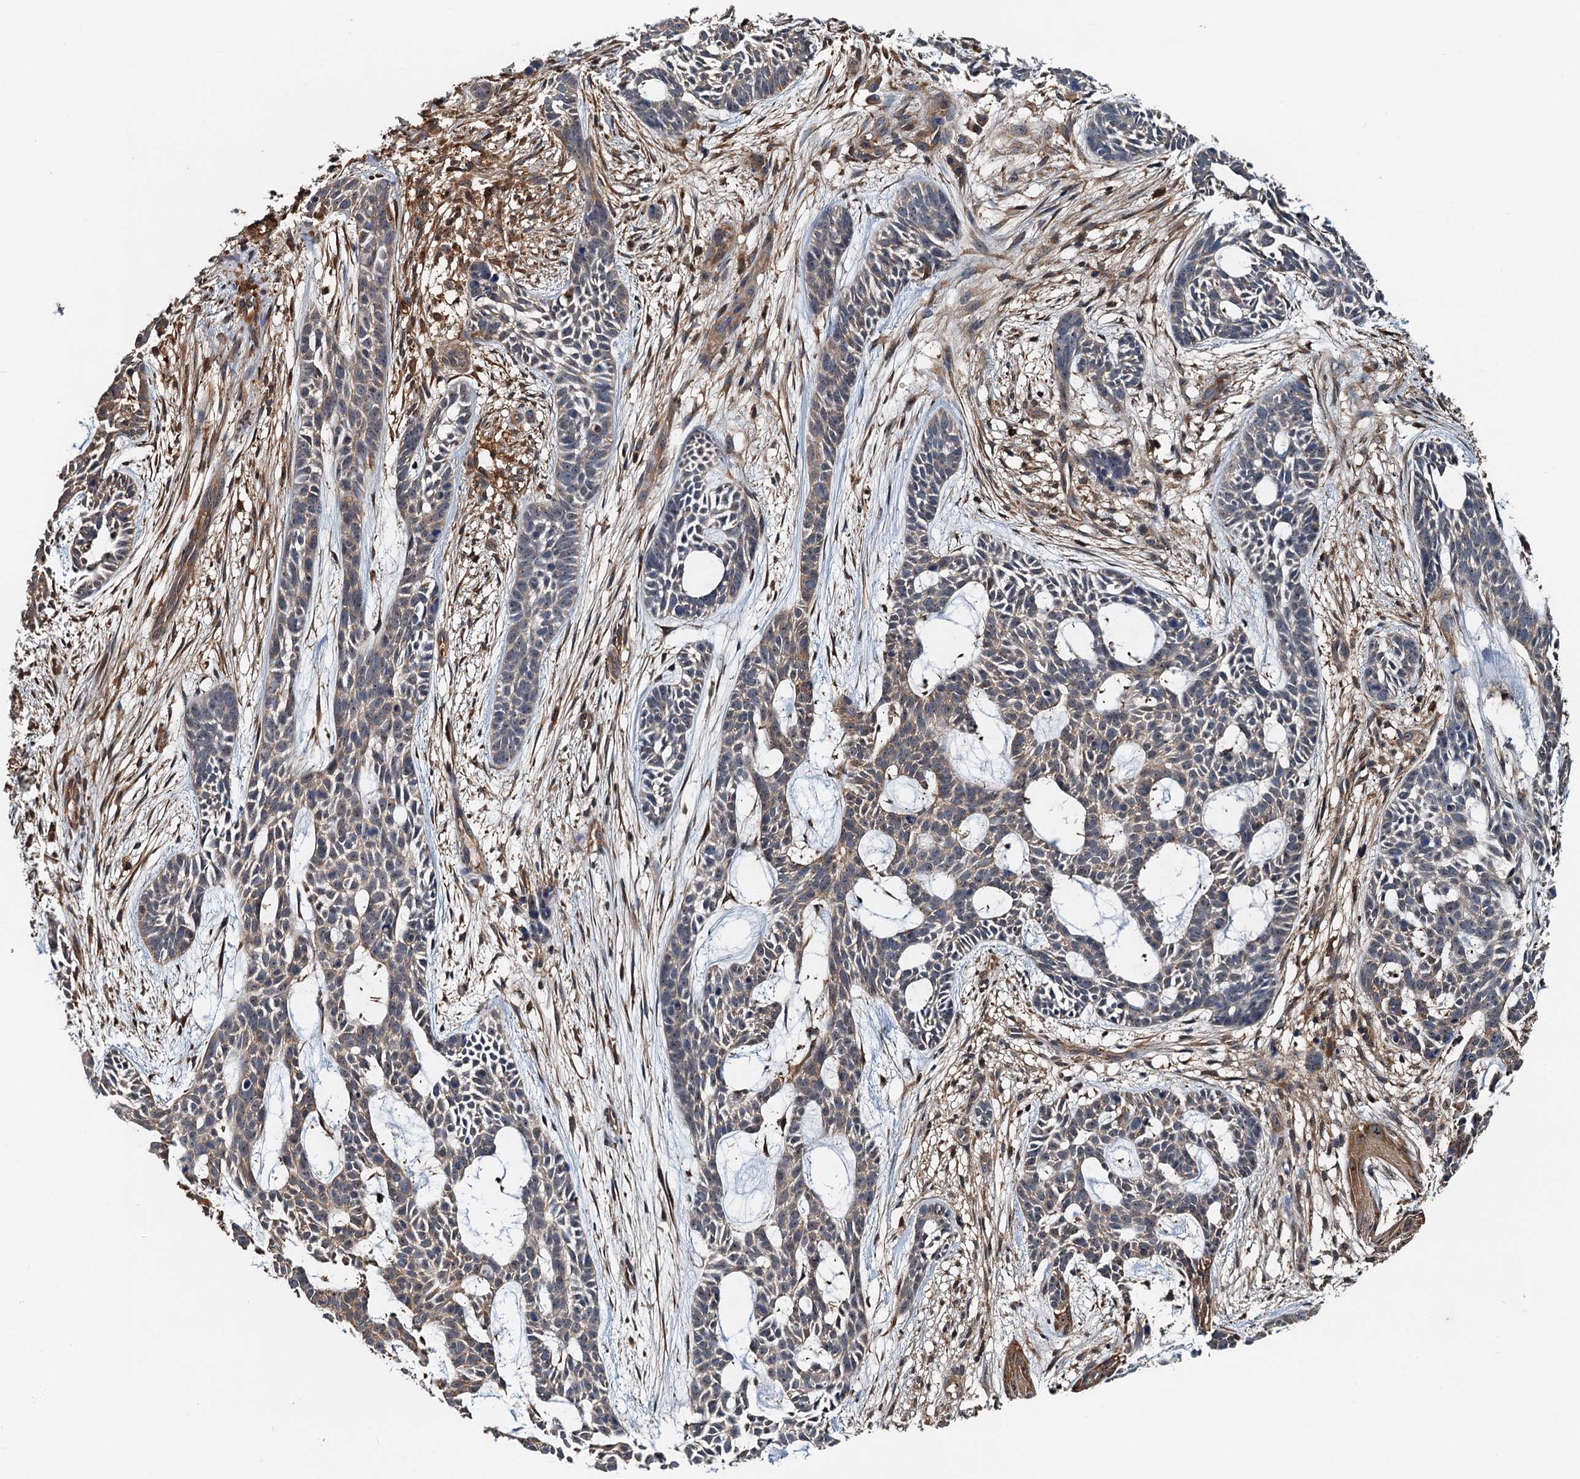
{"staining": {"intensity": "weak", "quantity": "25%-75%", "location": "cytoplasmic/membranous"}, "tissue": "skin cancer", "cell_type": "Tumor cells", "image_type": "cancer", "snomed": [{"axis": "morphology", "description": "Basal cell carcinoma"}, {"axis": "topography", "description": "Skin"}], "caption": "Skin basal cell carcinoma was stained to show a protein in brown. There is low levels of weak cytoplasmic/membranous expression in approximately 25%-75% of tumor cells. The staining was performed using DAB to visualize the protein expression in brown, while the nuclei were stained in blue with hematoxylin (Magnification: 20x).", "gene": "USP6NL", "patient": {"sex": "male", "age": 89}}